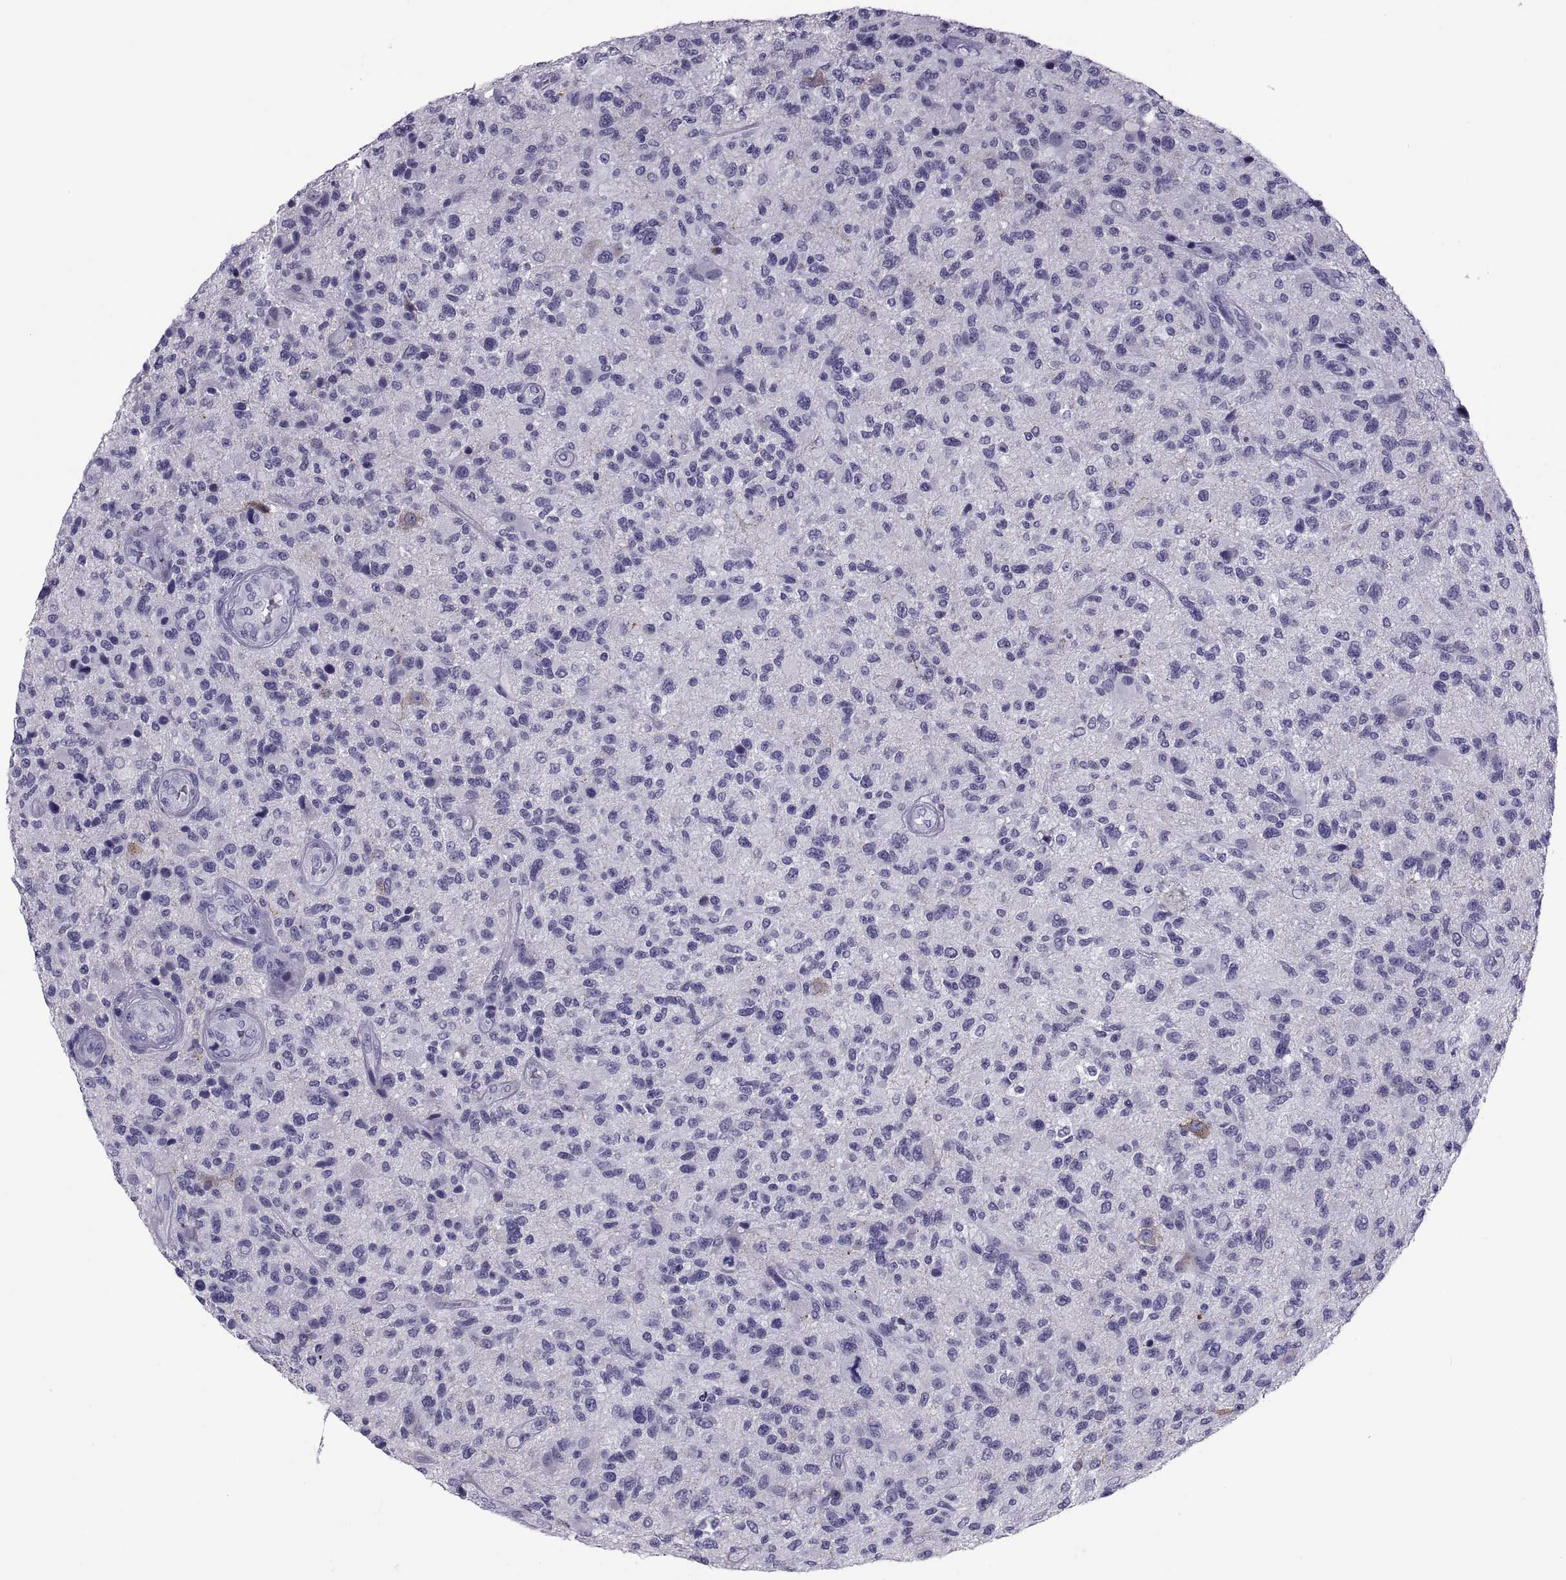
{"staining": {"intensity": "negative", "quantity": "none", "location": "none"}, "tissue": "glioma", "cell_type": "Tumor cells", "image_type": "cancer", "snomed": [{"axis": "morphology", "description": "Glioma, malignant, High grade"}, {"axis": "topography", "description": "Brain"}], "caption": "Glioma stained for a protein using immunohistochemistry displays no staining tumor cells.", "gene": "DEFB129", "patient": {"sex": "male", "age": 47}}